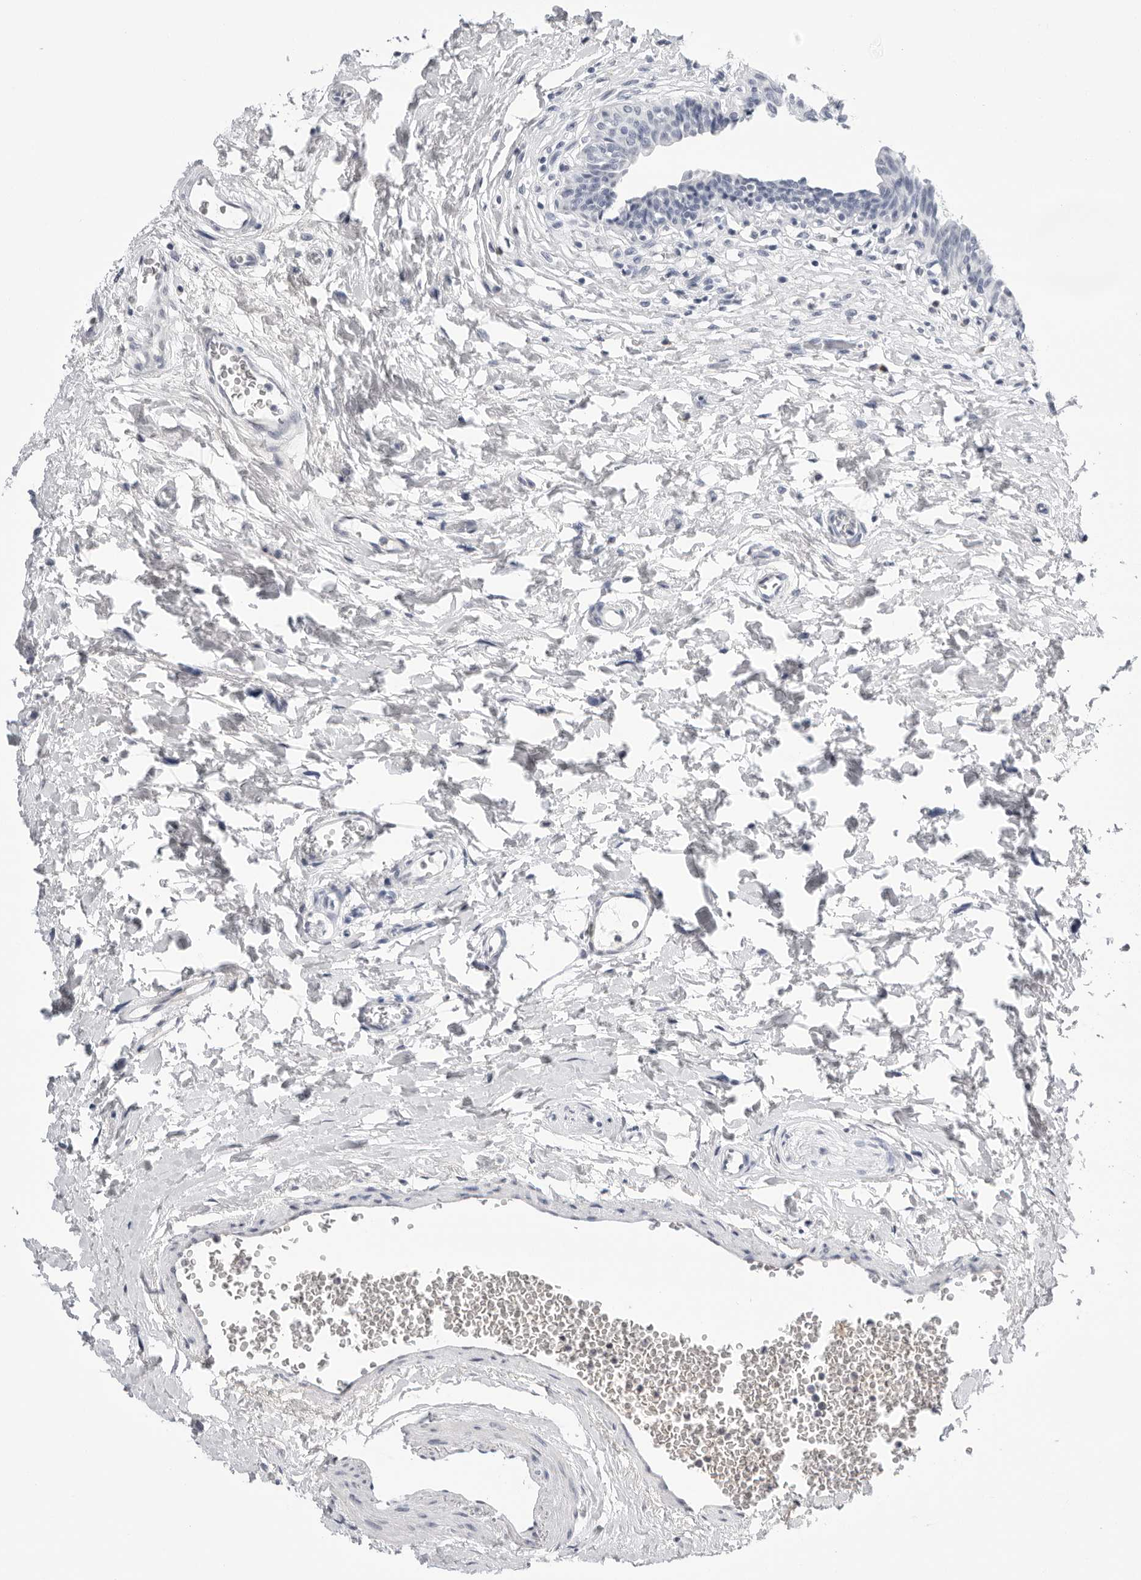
{"staining": {"intensity": "negative", "quantity": "none", "location": "none"}, "tissue": "urinary bladder", "cell_type": "Urothelial cells", "image_type": "normal", "snomed": [{"axis": "morphology", "description": "Normal tissue, NOS"}, {"axis": "topography", "description": "Urinary bladder"}], "caption": "Human urinary bladder stained for a protein using immunohistochemistry demonstrates no expression in urothelial cells.", "gene": "ZNF502", "patient": {"sex": "male", "age": 83}}